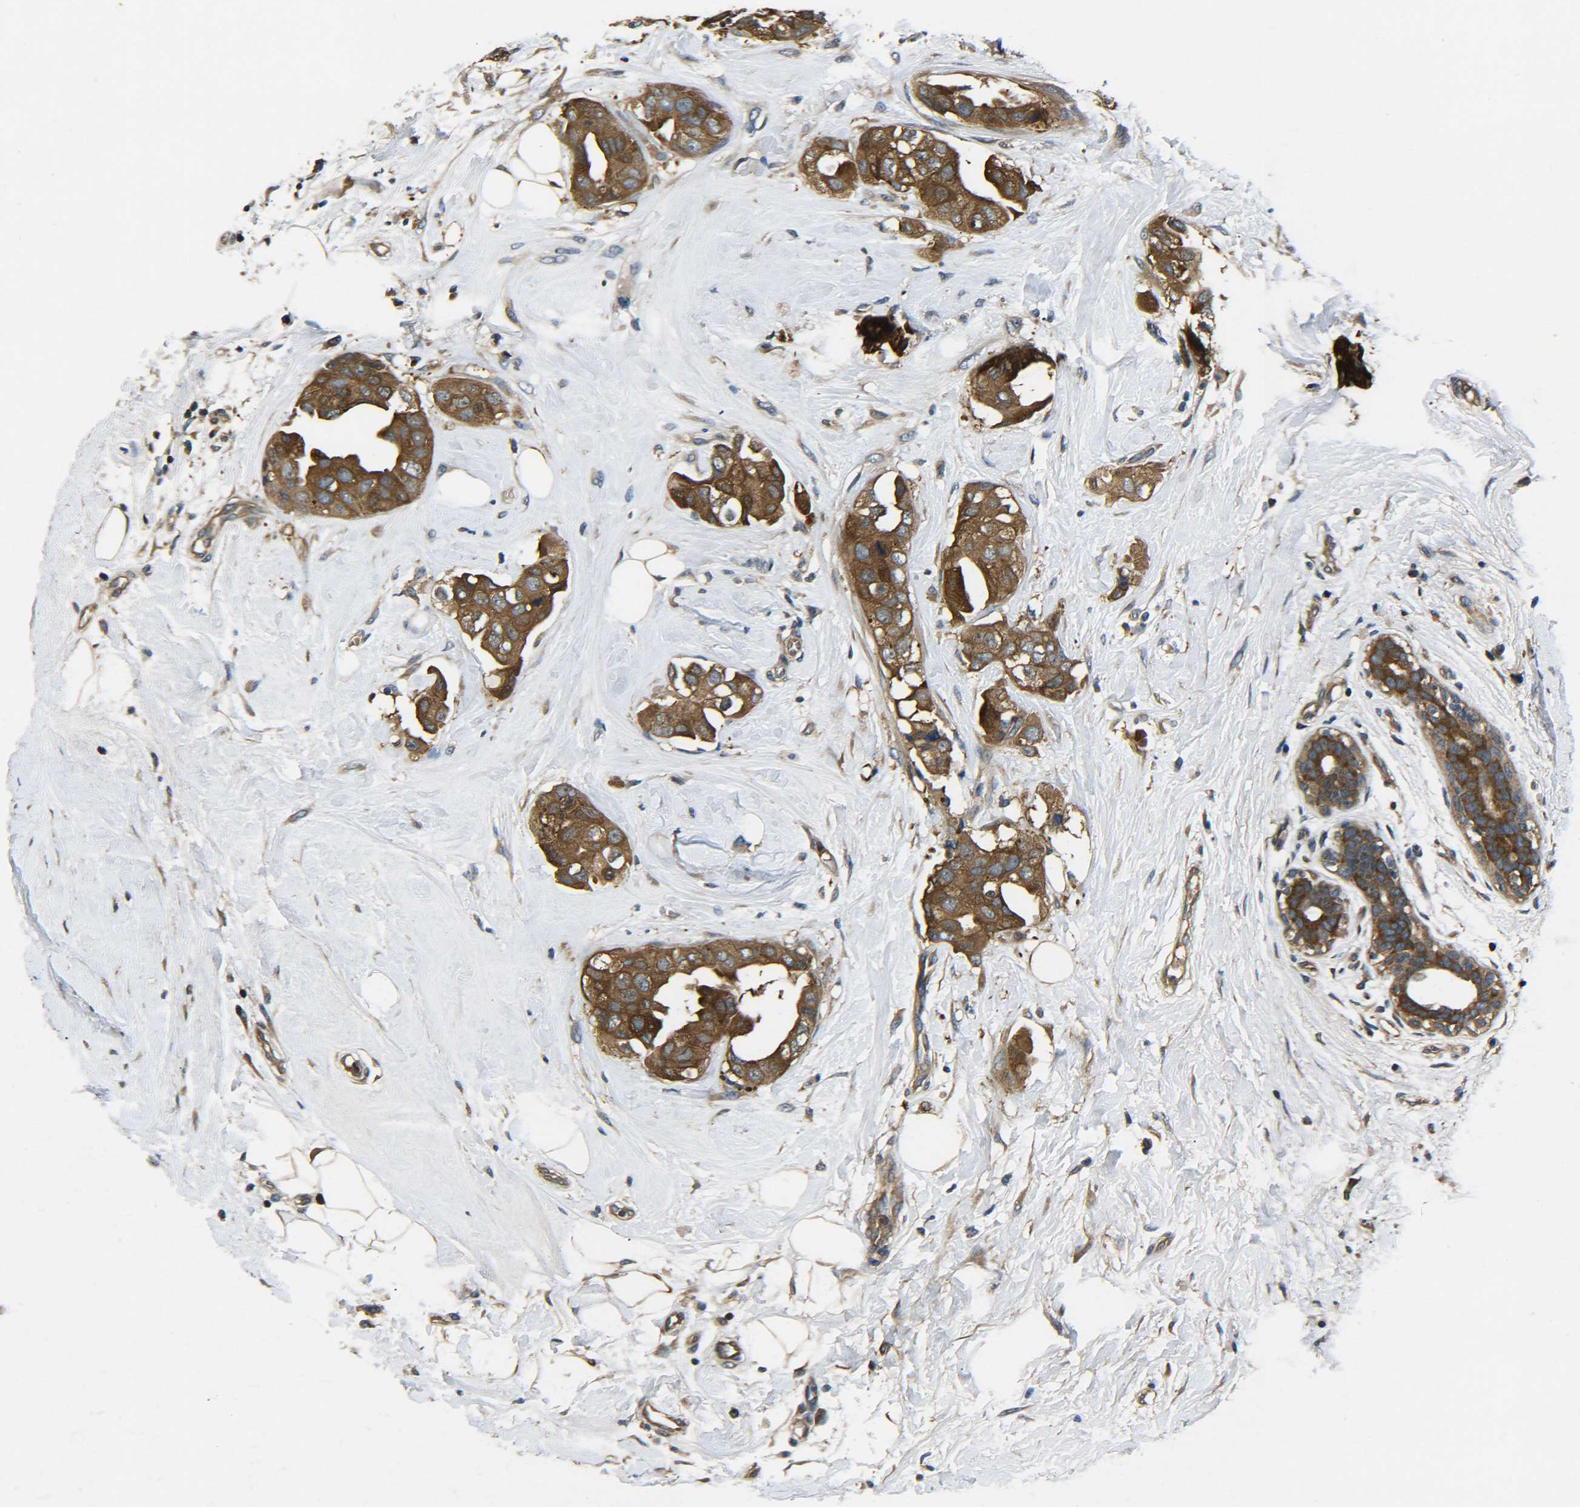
{"staining": {"intensity": "strong", "quantity": ">75%", "location": "cytoplasmic/membranous"}, "tissue": "breast cancer", "cell_type": "Tumor cells", "image_type": "cancer", "snomed": [{"axis": "morphology", "description": "Duct carcinoma"}, {"axis": "topography", "description": "Breast"}], "caption": "A high amount of strong cytoplasmic/membranous positivity is appreciated in approximately >75% of tumor cells in breast cancer (intraductal carcinoma) tissue.", "gene": "PREB", "patient": {"sex": "female", "age": 40}}